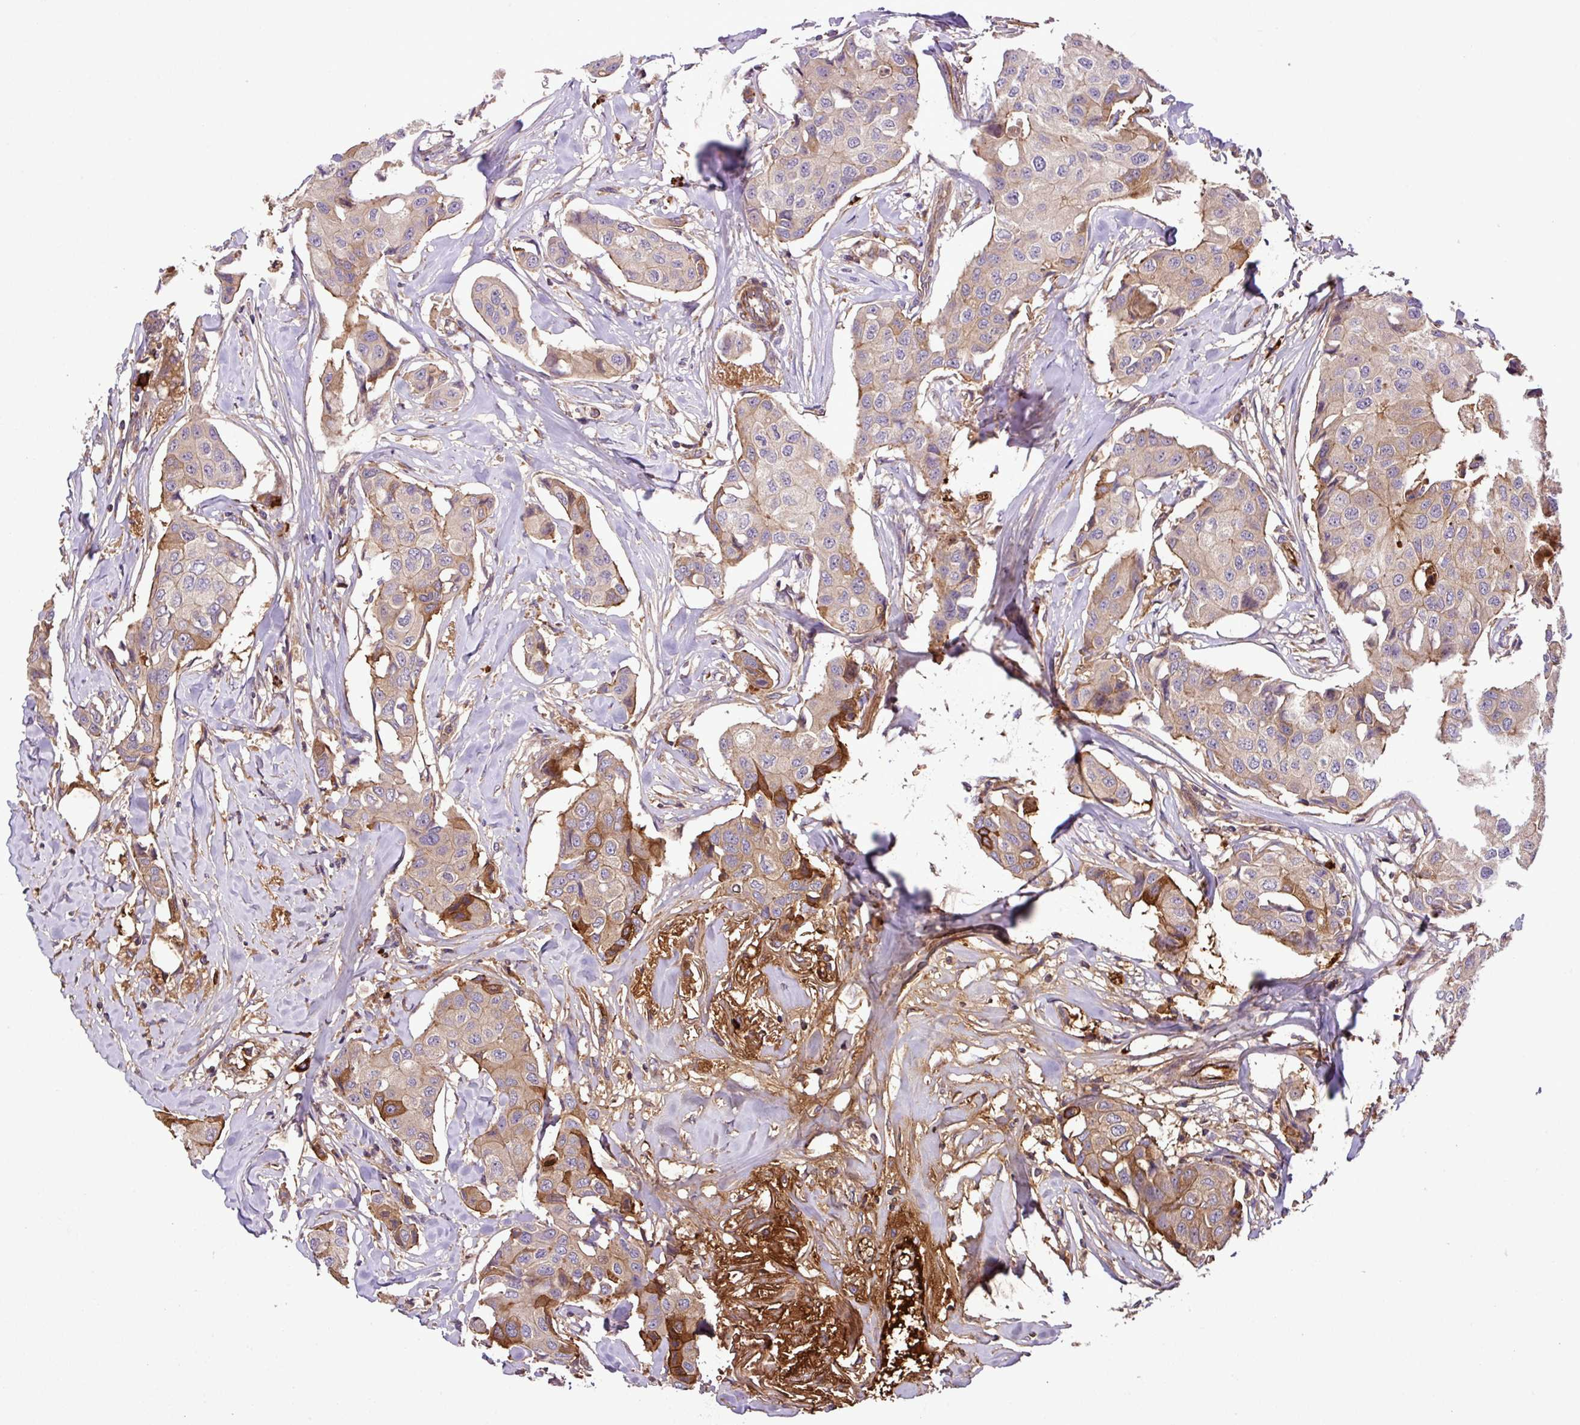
{"staining": {"intensity": "weak", "quantity": "25%-75%", "location": "cytoplasmic/membranous"}, "tissue": "breast cancer", "cell_type": "Tumor cells", "image_type": "cancer", "snomed": [{"axis": "morphology", "description": "Duct carcinoma"}, {"axis": "topography", "description": "Breast"}], "caption": "Weak cytoplasmic/membranous staining is identified in about 25%-75% of tumor cells in breast cancer (invasive ductal carcinoma).", "gene": "ZNF266", "patient": {"sex": "female", "age": 80}}